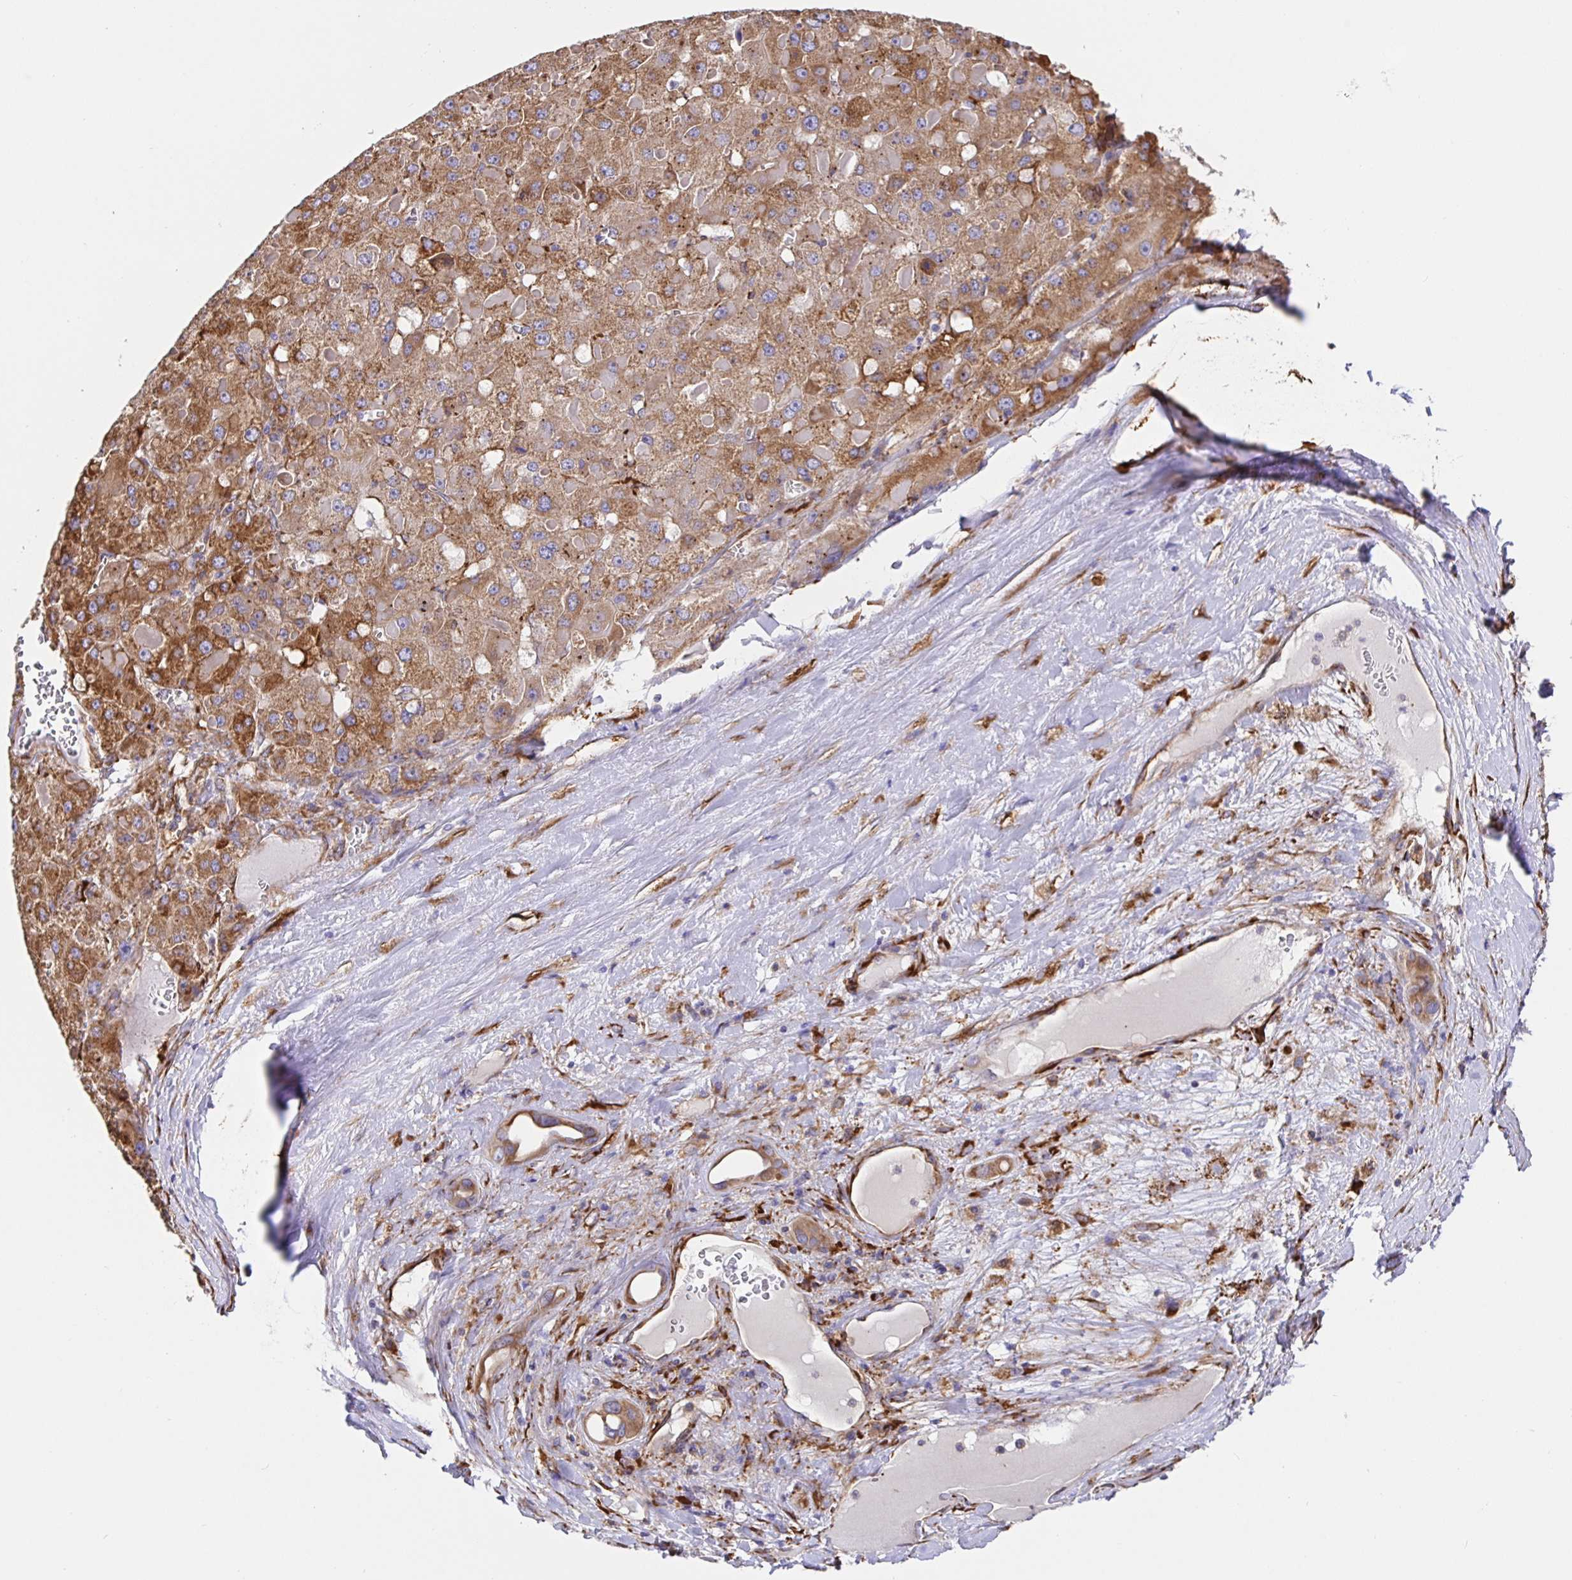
{"staining": {"intensity": "moderate", "quantity": ">75%", "location": "cytoplasmic/membranous"}, "tissue": "liver cancer", "cell_type": "Tumor cells", "image_type": "cancer", "snomed": [{"axis": "morphology", "description": "Carcinoma, Hepatocellular, NOS"}, {"axis": "topography", "description": "Liver"}], "caption": "Protein staining of liver cancer (hepatocellular carcinoma) tissue exhibits moderate cytoplasmic/membranous staining in about >75% of tumor cells.", "gene": "MAOA", "patient": {"sex": "female", "age": 73}}